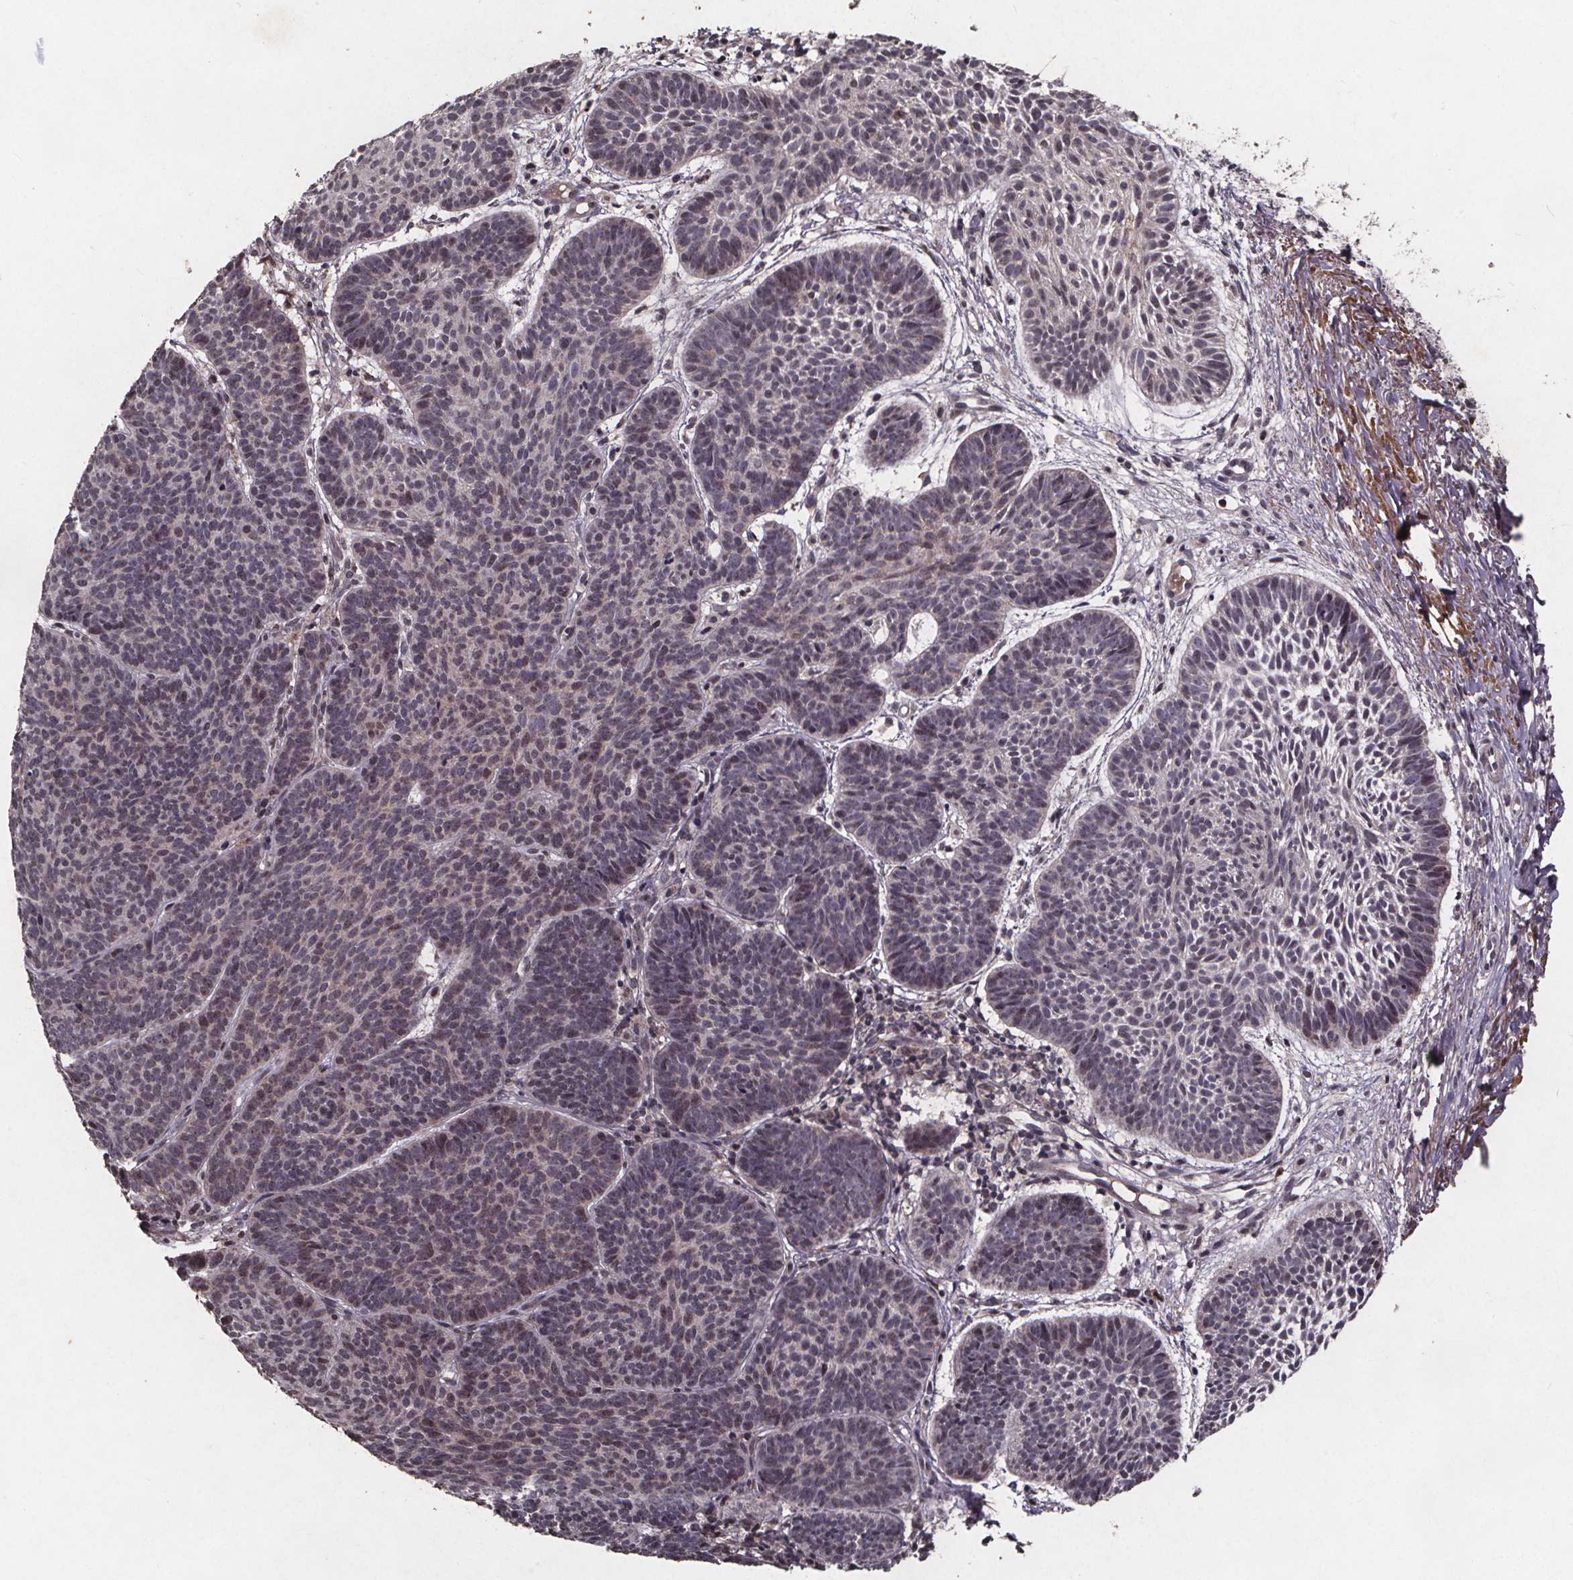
{"staining": {"intensity": "weak", "quantity": "<25%", "location": "nuclear"}, "tissue": "skin cancer", "cell_type": "Tumor cells", "image_type": "cancer", "snomed": [{"axis": "morphology", "description": "Basal cell carcinoma"}, {"axis": "topography", "description": "Skin"}], "caption": "Tumor cells are negative for brown protein staining in skin cancer.", "gene": "GPX3", "patient": {"sex": "male", "age": 72}}